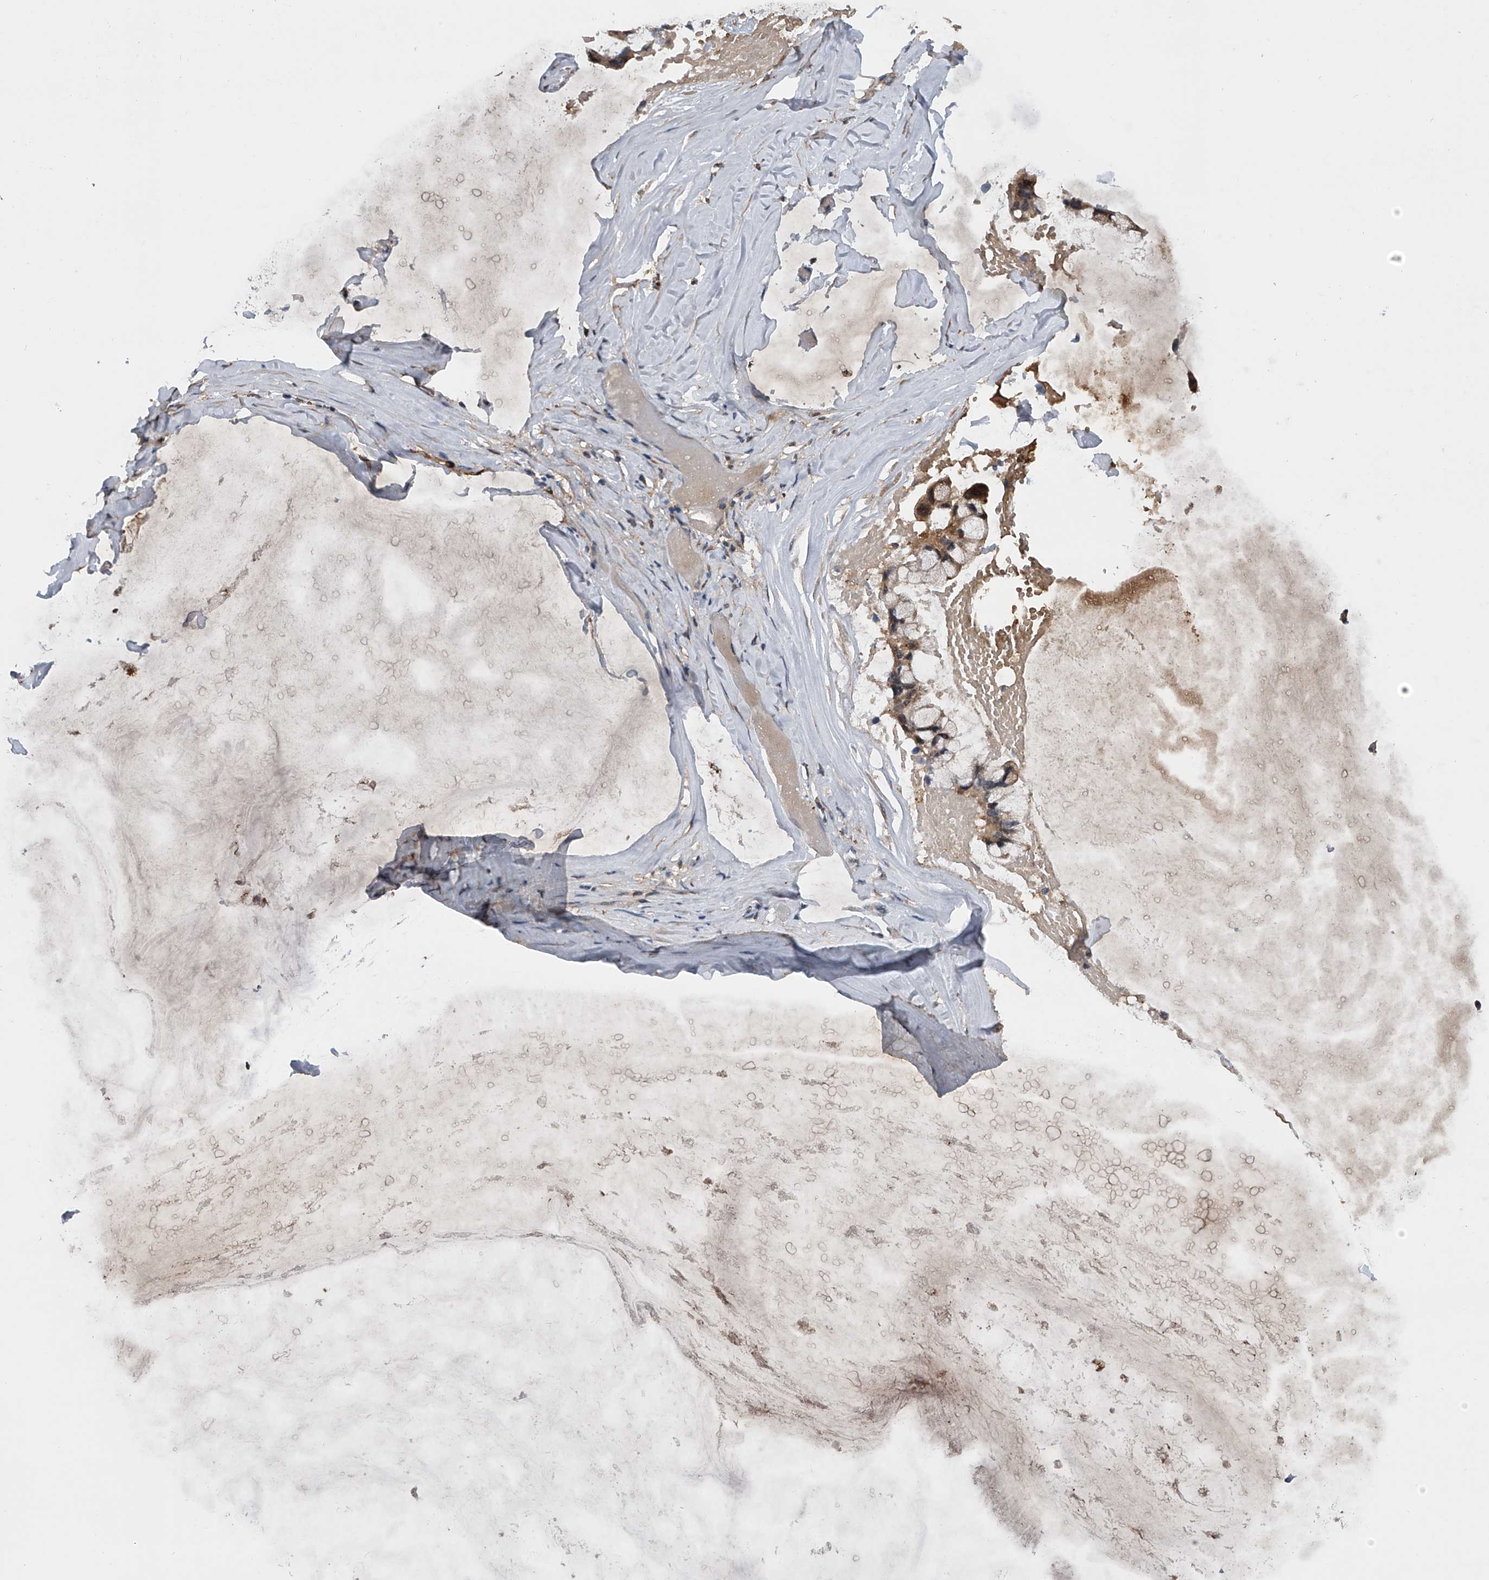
{"staining": {"intensity": "moderate", "quantity": ">75%", "location": "cytoplasmic/membranous"}, "tissue": "ovarian cancer", "cell_type": "Tumor cells", "image_type": "cancer", "snomed": [{"axis": "morphology", "description": "Cystadenocarcinoma, mucinous, NOS"}, {"axis": "topography", "description": "Ovary"}], "caption": "Protein expression analysis of human mucinous cystadenocarcinoma (ovarian) reveals moderate cytoplasmic/membranous staining in approximately >75% of tumor cells.", "gene": "DOCK9", "patient": {"sex": "female", "age": 39}}